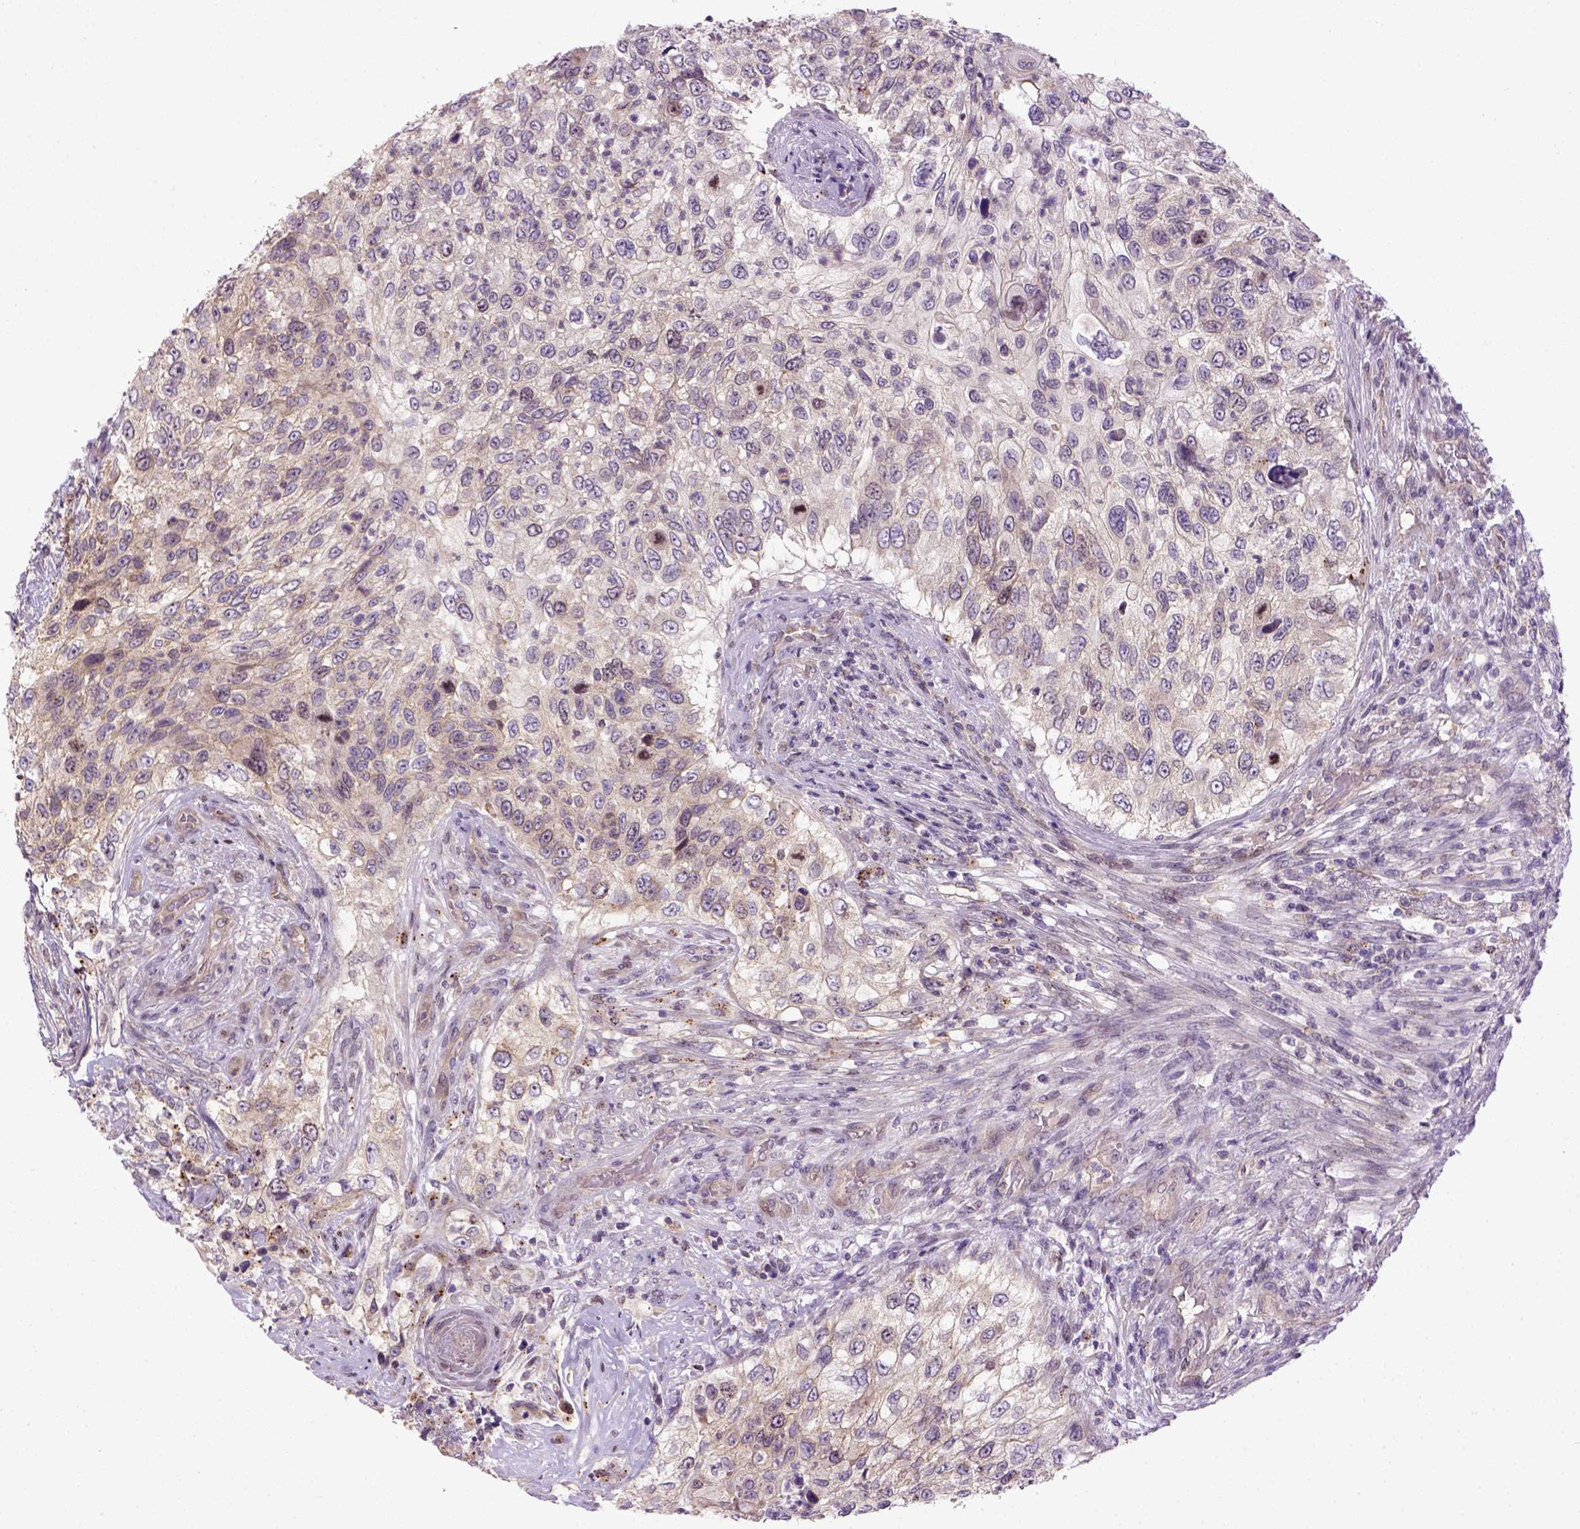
{"staining": {"intensity": "weak", "quantity": "<25%", "location": "cytoplasmic/membranous"}, "tissue": "urothelial cancer", "cell_type": "Tumor cells", "image_type": "cancer", "snomed": [{"axis": "morphology", "description": "Urothelial carcinoma, High grade"}, {"axis": "topography", "description": "Urinary bladder"}], "caption": "Histopathology image shows no significant protein positivity in tumor cells of urothelial cancer. (DAB (3,3'-diaminobenzidine) immunohistochemistry (IHC) visualized using brightfield microscopy, high magnification).", "gene": "KAZN", "patient": {"sex": "female", "age": 60}}